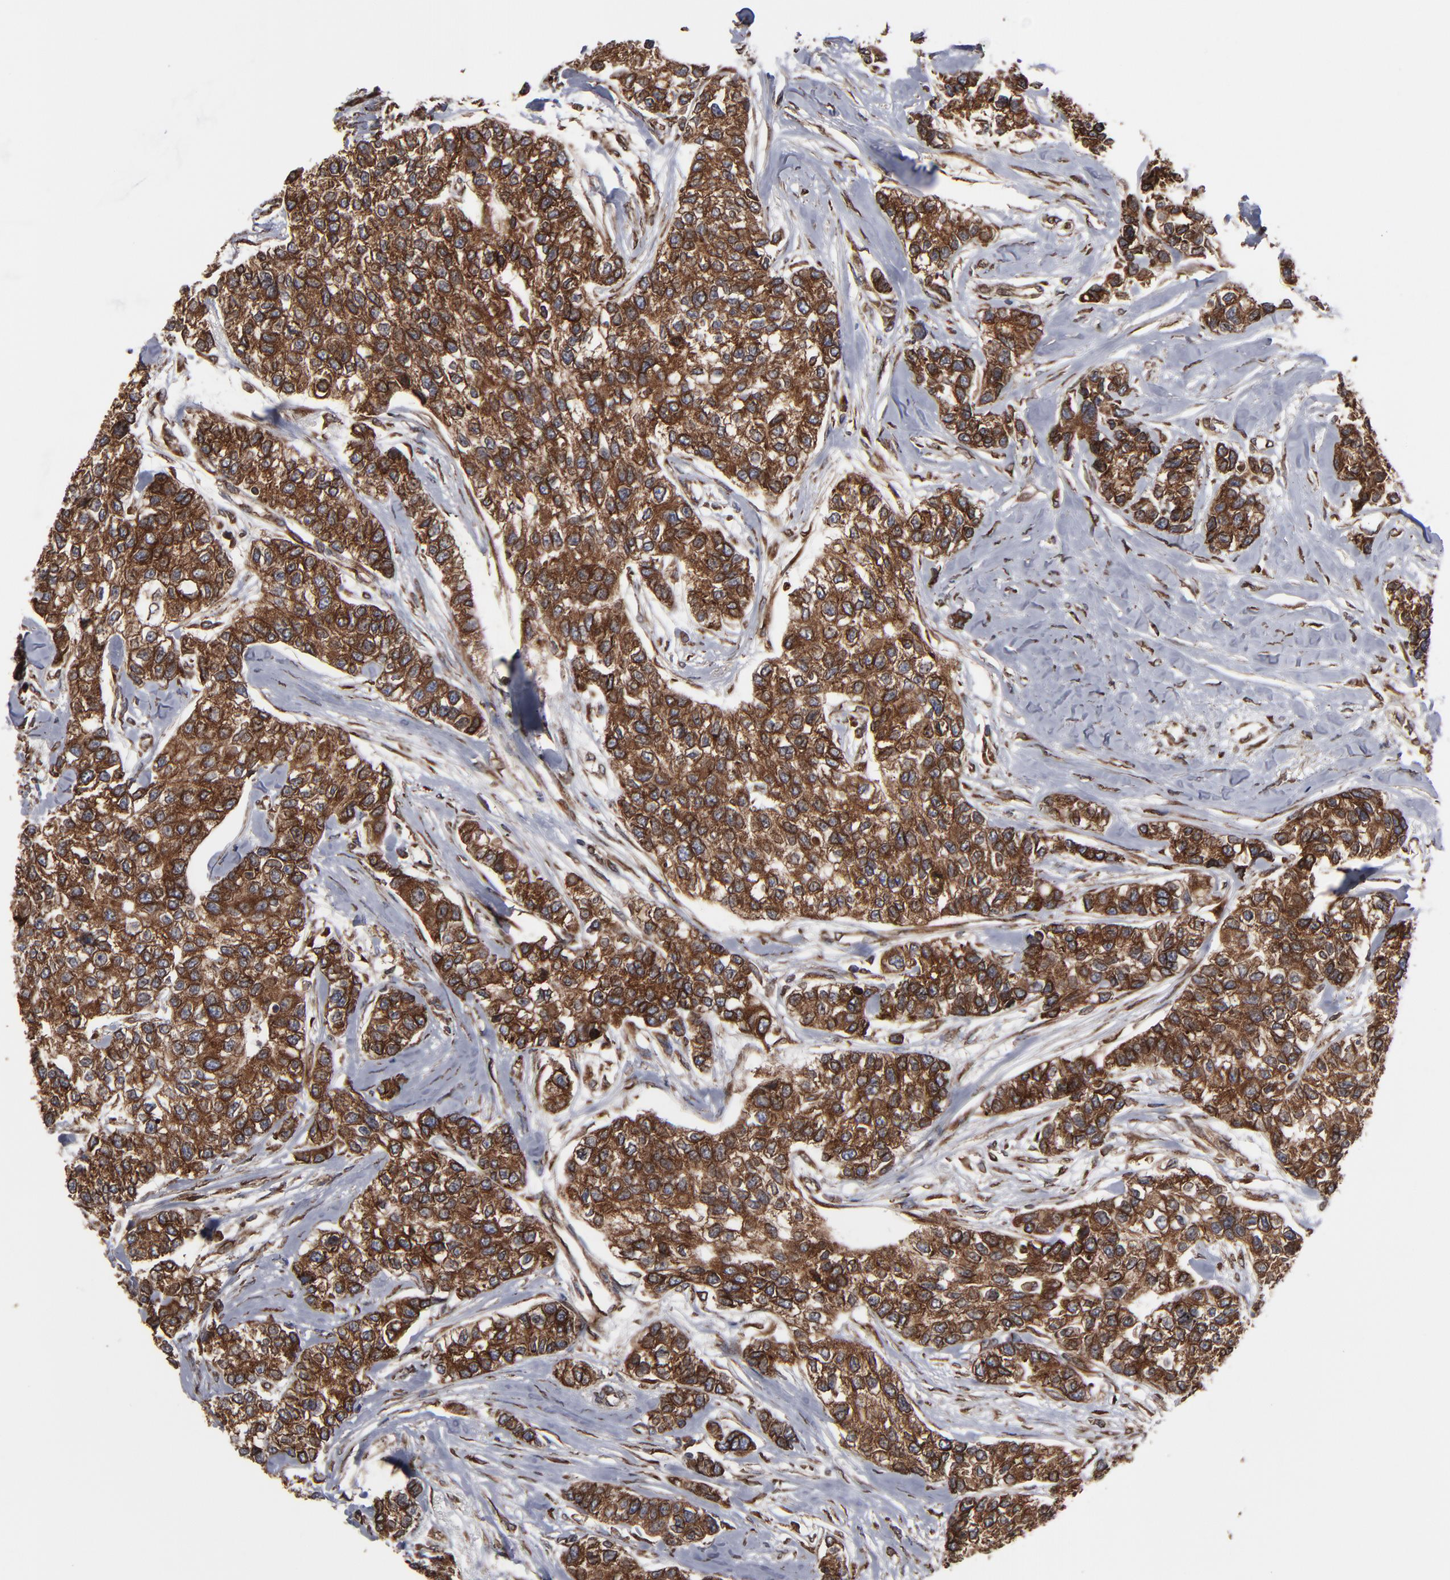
{"staining": {"intensity": "strong", "quantity": ">75%", "location": "cytoplasmic/membranous"}, "tissue": "breast cancer", "cell_type": "Tumor cells", "image_type": "cancer", "snomed": [{"axis": "morphology", "description": "Duct carcinoma"}, {"axis": "topography", "description": "Breast"}], "caption": "An image of human breast cancer stained for a protein displays strong cytoplasmic/membranous brown staining in tumor cells.", "gene": "CNIH1", "patient": {"sex": "female", "age": 51}}